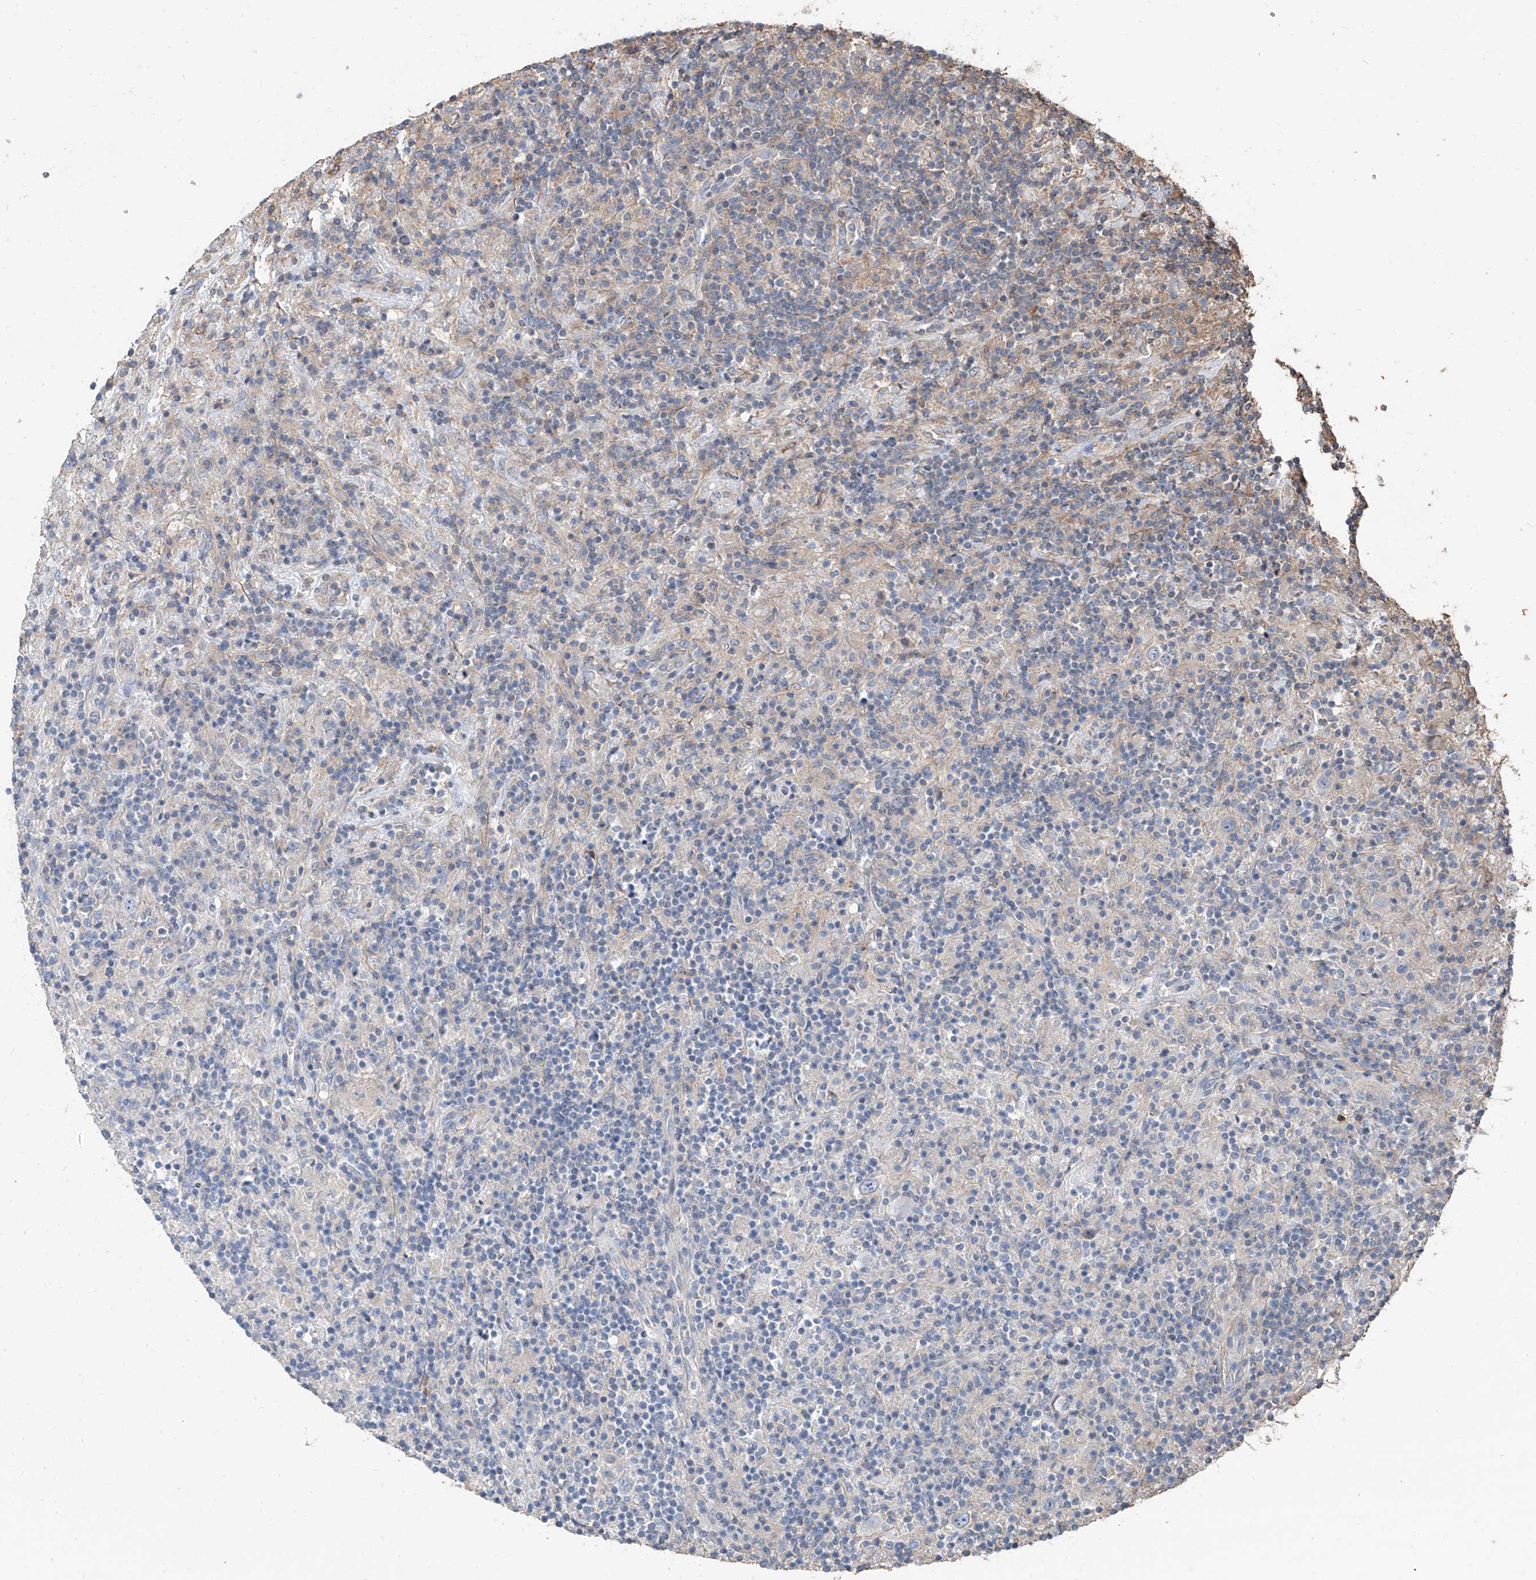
{"staining": {"intensity": "negative", "quantity": "none", "location": "none"}, "tissue": "lymphoma", "cell_type": "Tumor cells", "image_type": "cancer", "snomed": [{"axis": "morphology", "description": "Hodgkin's disease, NOS"}, {"axis": "topography", "description": "Lymph node"}], "caption": "A photomicrograph of lymphoma stained for a protein displays no brown staining in tumor cells. Brightfield microscopy of immunohistochemistry stained with DAB (3,3'-diaminobenzidine) (brown) and hematoxylin (blue), captured at high magnification.", "gene": "PIEZO2", "patient": {"sex": "male", "age": 70}}